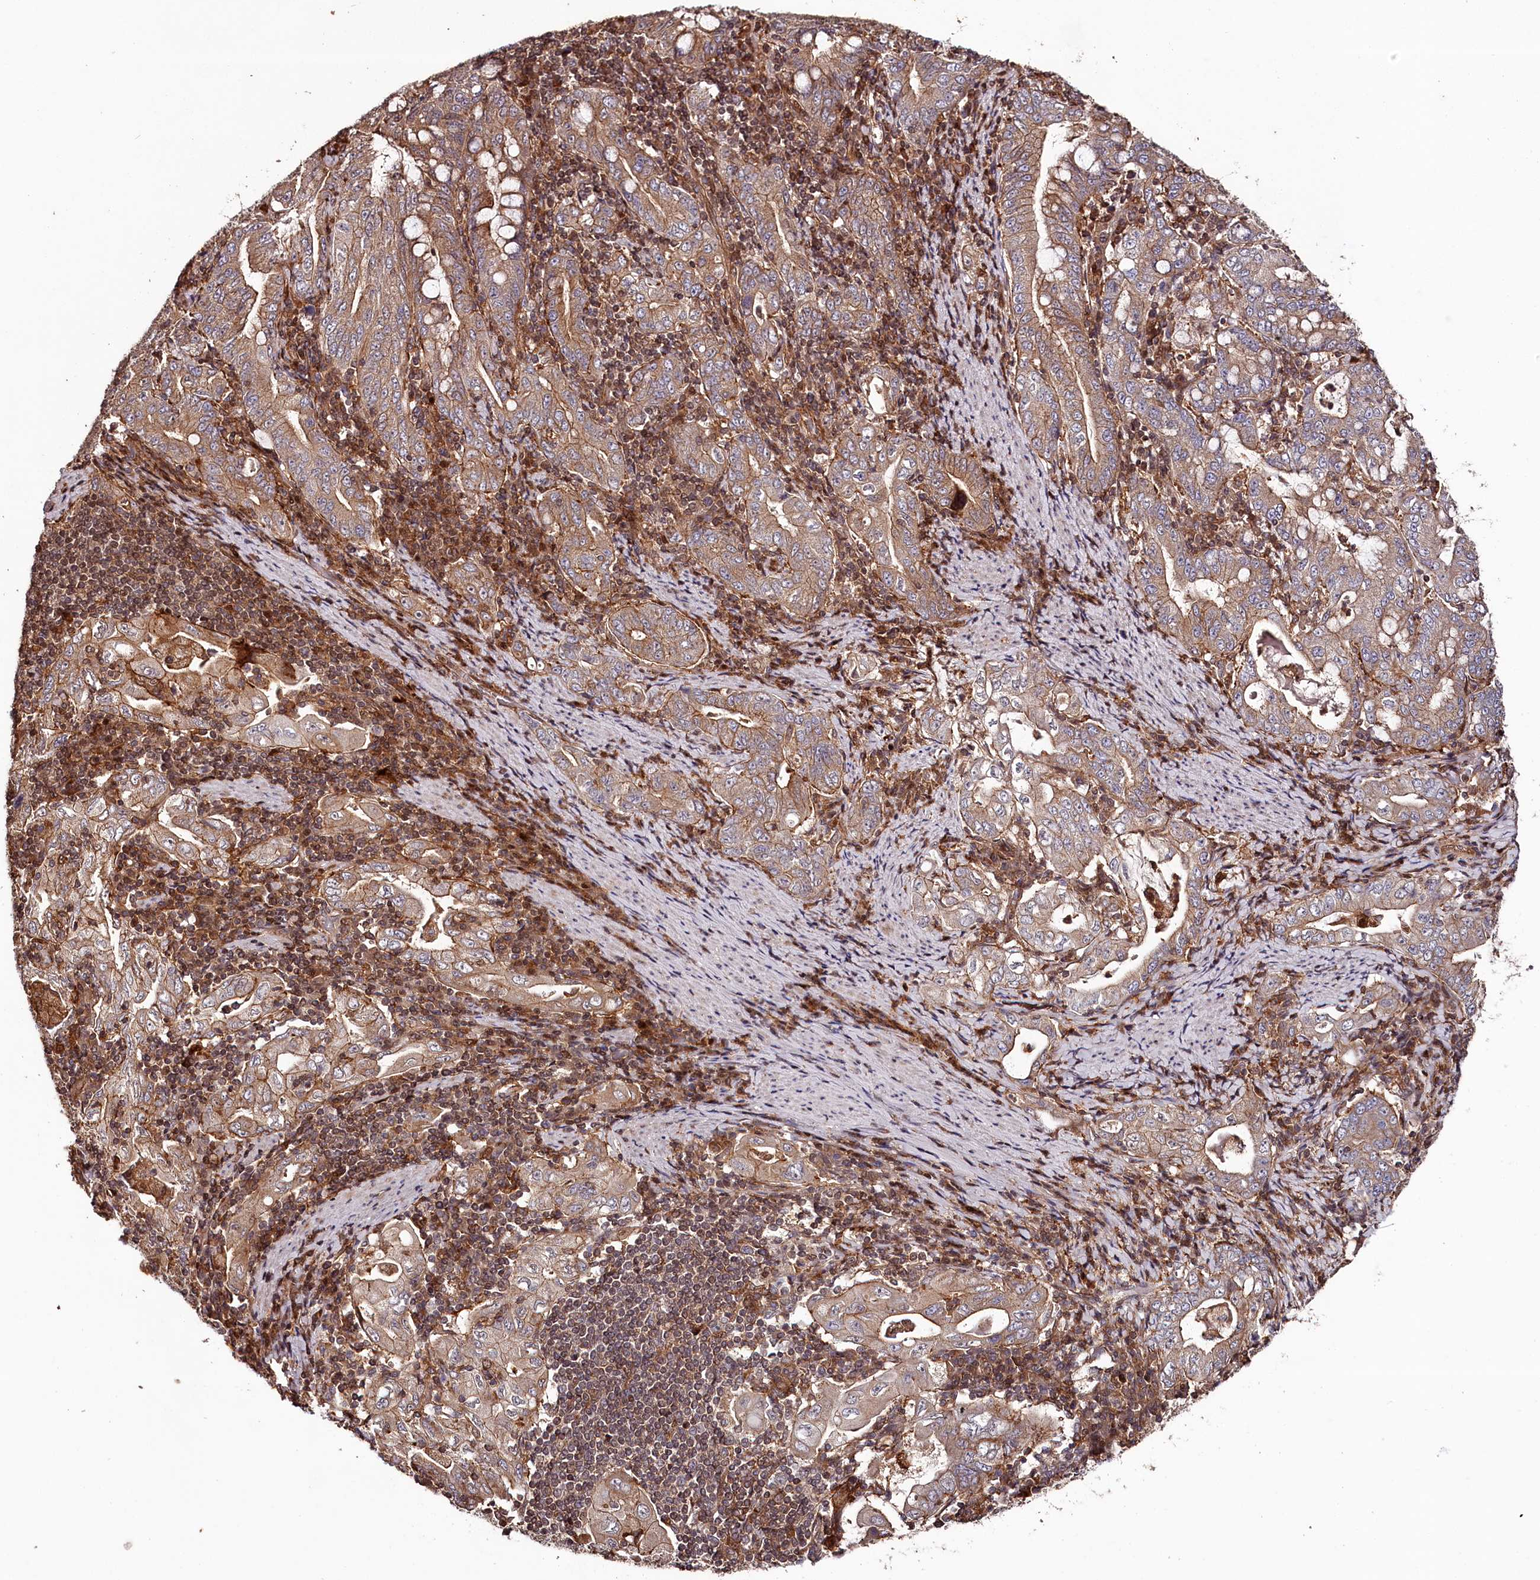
{"staining": {"intensity": "moderate", "quantity": ">75%", "location": "cytoplasmic/membranous"}, "tissue": "stomach cancer", "cell_type": "Tumor cells", "image_type": "cancer", "snomed": [{"axis": "morphology", "description": "Normal tissue, NOS"}, {"axis": "morphology", "description": "Adenocarcinoma, NOS"}, {"axis": "topography", "description": "Esophagus"}, {"axis": "topography", "description": "Stomach, upper"}, {"axis": "topography", "description": "Peripheral nerve tissue"}], "caption": "DAB (3,3'-diaminobenzidine) immunohistochemical staining of stomach cancer displays moderate cytoplasmic/membranous protein expression in approximately >75% of tumor cells.", "gene": "KIF14", "patient": {"sex": "male", "age": 62}}